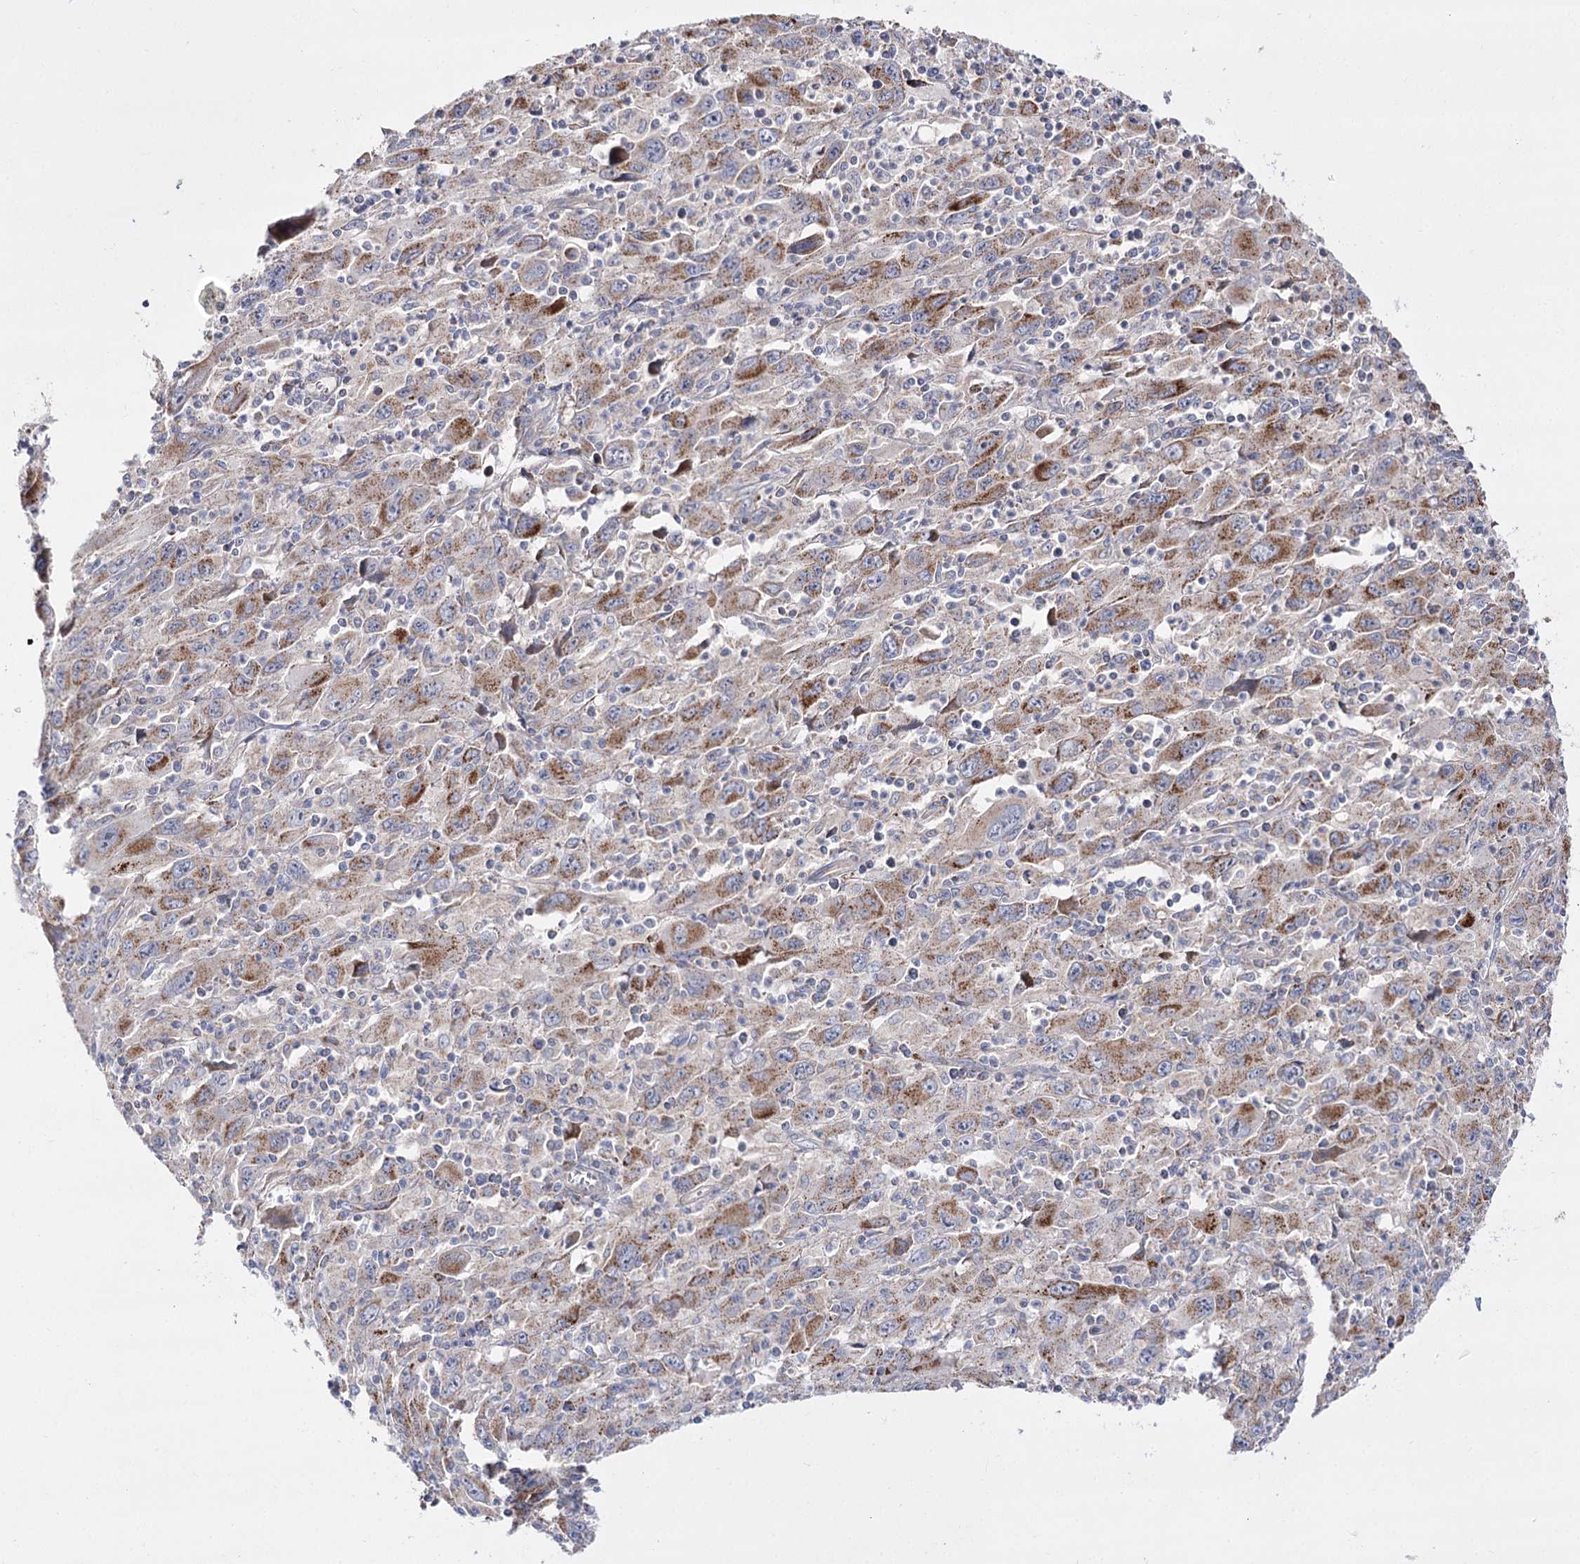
{"staining": {"intensity": "moderate", "quantity": ">75%", "location": "cytoplasmic/membranous"}, "tissue": "melanoma", "cell_type": "Tumor cells", "image_type": "cancer", "snomed": [{"axis": "morphology", "description": "Malignant melanoma, Metastatic site"}, {"axis": "topography", "description": "Skin"}], "caption": "Immunohistochemistry photomicrograph of neoplastic tissue: human malignant melanoma (metastatic site) stained using immunohistochemistry (IHC) shows medium levels of moderate protein expression localized specifically in the cytoplasmic/membranous of tumor cells, appearing as a cytoplasmic/membranous brown color.", "gene": "NADK2", "patient": {"sex": "female", "age": 56}}